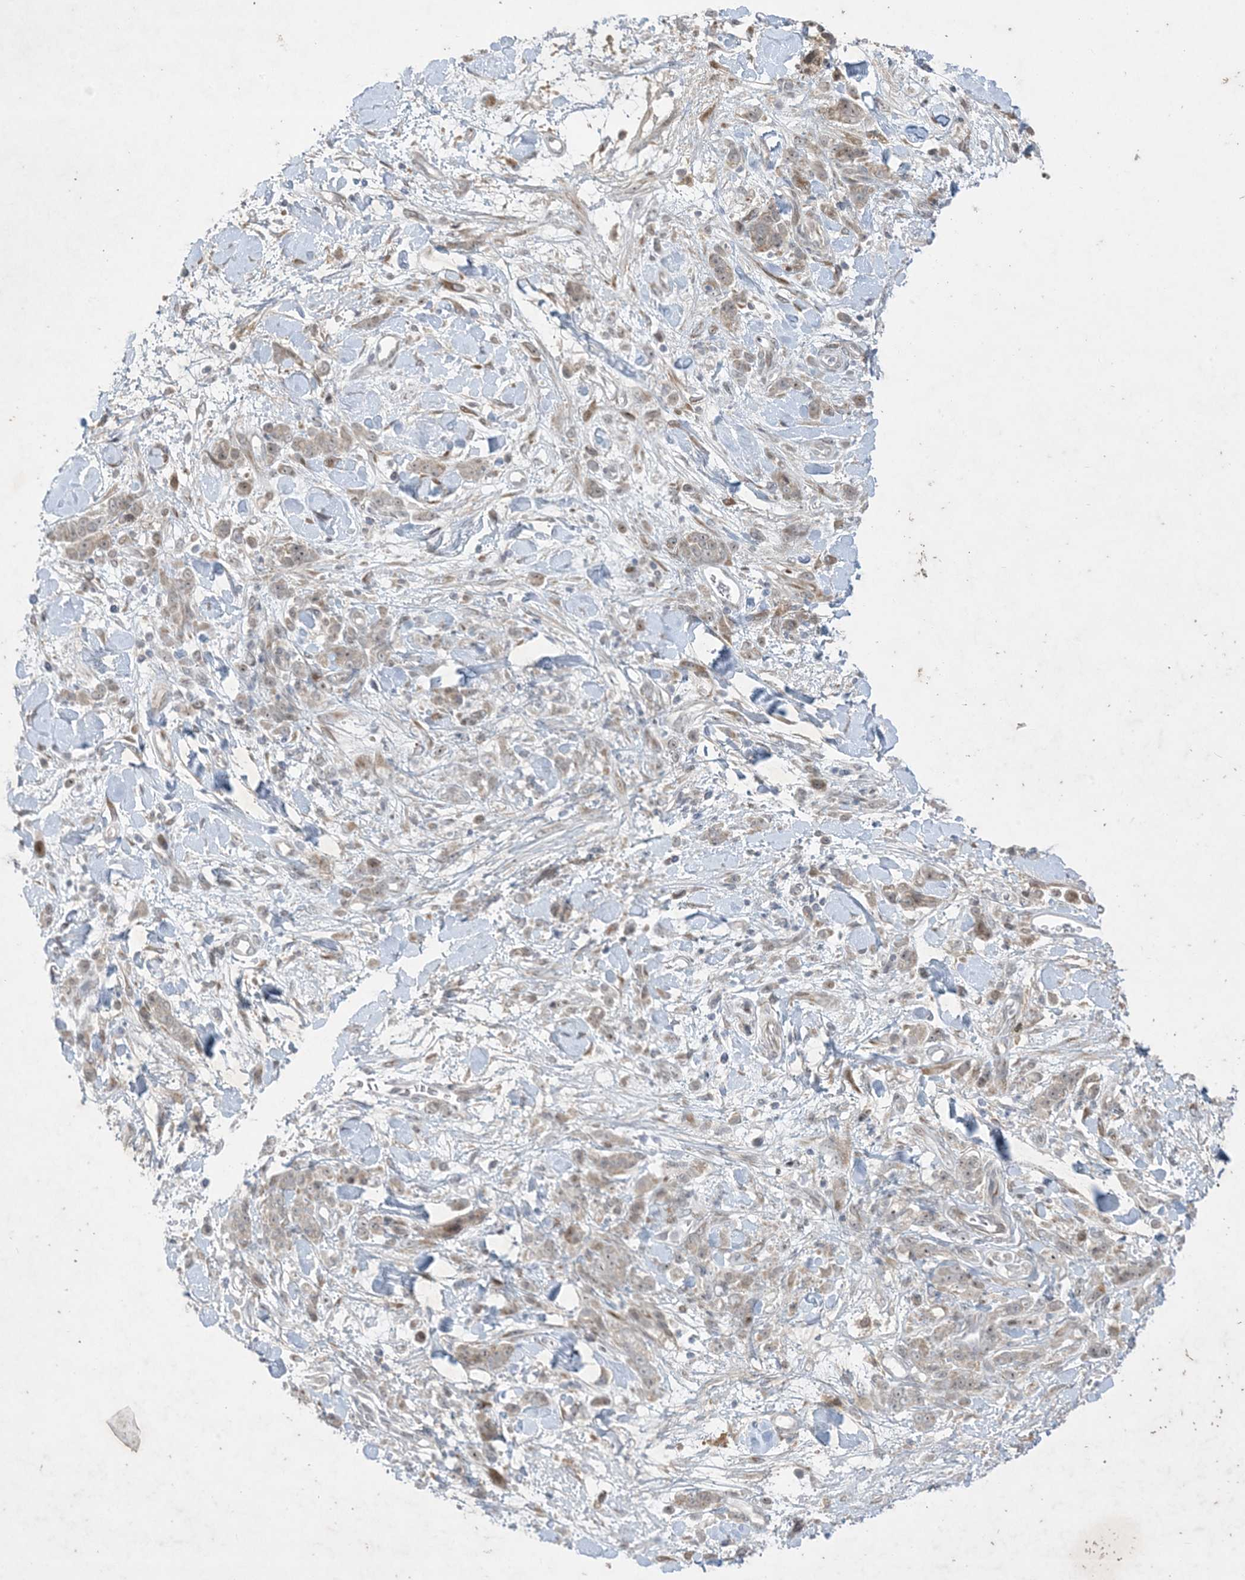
{"staining": {"intensity": "weak", "quantity": ">75%", "location": "cytoplasmic/membranous,nuclear"}, "tissue": "stomach cancer", "cell_type": "Tumor cells", "image_type": "cancer", "snomed": [{"axis": "morphology", "description": "Normal tissue, NOS"}, {"axis": "morphology", "description": "Adenocarcinoma, NOS"}, {"axis": "topography", "description": "Stomach"}], "caption": "Weak cytoplasmic/membranous and nuclear positivity is identified in about >75% of tumor cells in adenocarcinoma (stomach). The staining is performed using DAB brown chromogen to label protein expression. The nuclei are counter-stained blue using hematoxylin.", "gene": "SOGA3", "patient": {"sex": "male", "age": 82}}